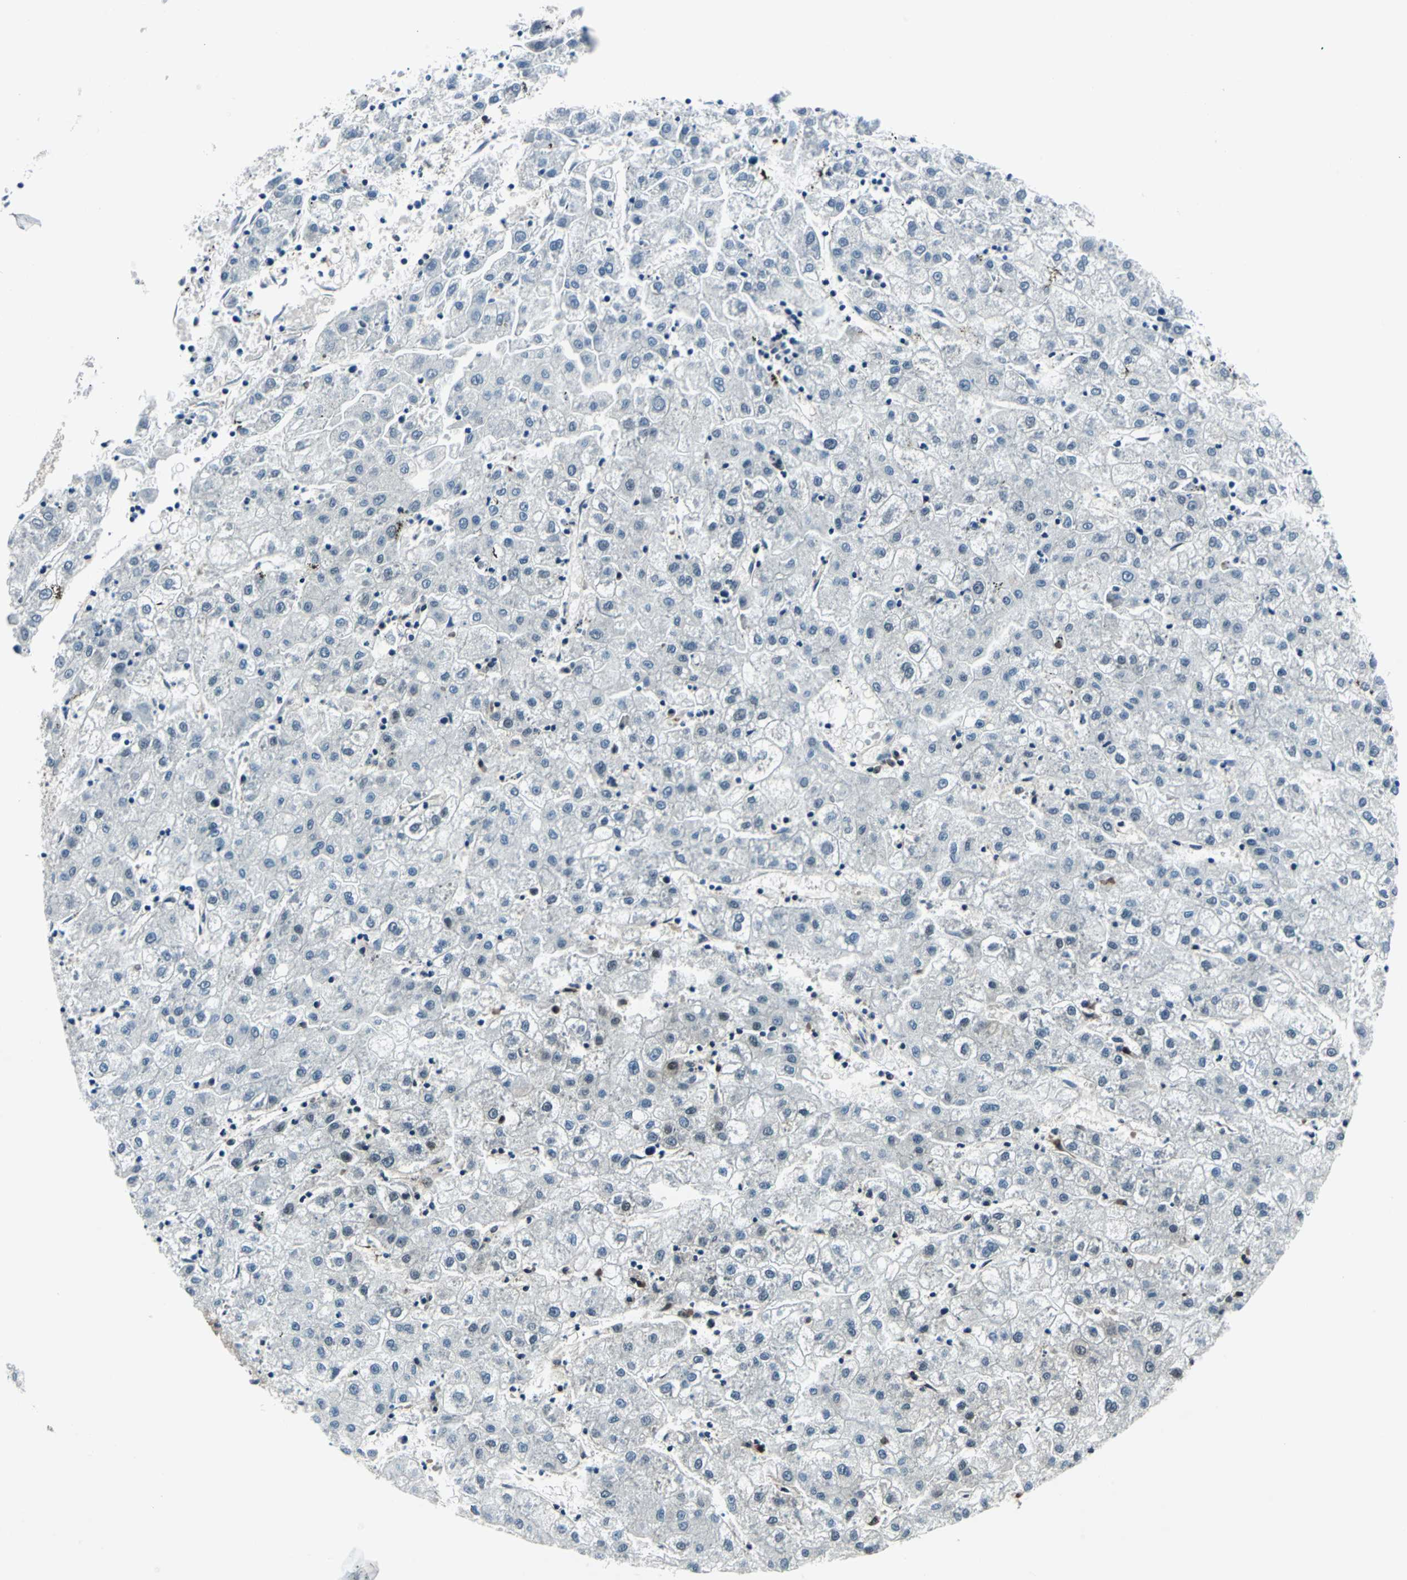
{"staining": {"intensity": "negative", "quantity": "none", "location": "none"}, "tissue": "liver cancer", "cell_type": "Tumor cells", "image_type": "cancer", "snomed": [{"axis": "morphology", "description": "Carcinoma, Hepatocellular, NOS"}, {"axis": "topography", "description": "Liver"}], "caption": "Tumor cells show no significant staining in liver cancer.", "gene": "POLR3K", "patient": {"sex": "male", "age": 72}}